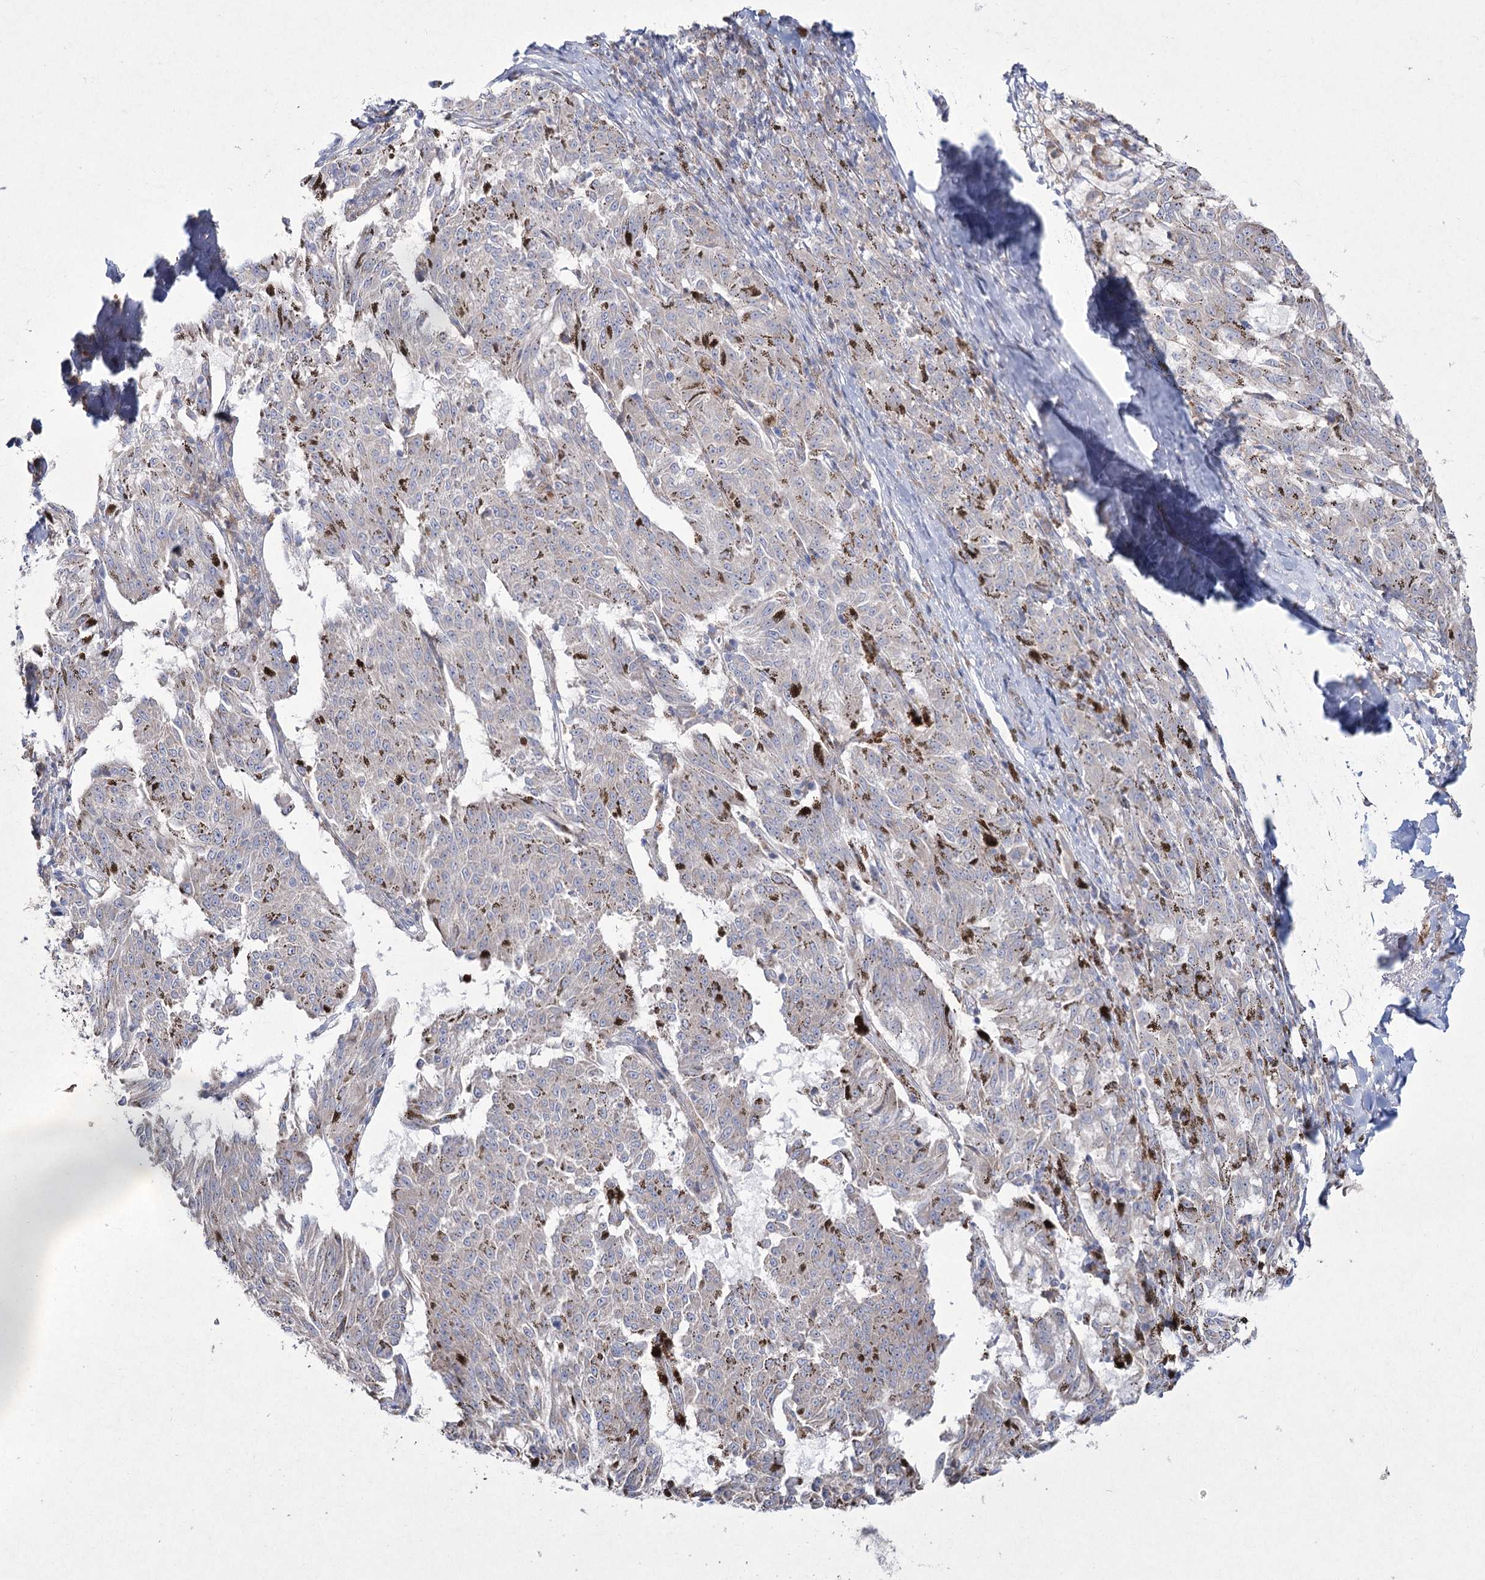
{"staining": {"intensity": "negative", "quantity": "none", "location": "none"}, "tissue": "melanoma", "cell_type": "Tumor cells", "image_type": "cancer", "snomed": [{"axis": "morphology", "description": "Malignant melanoma, NOS"}, {"axis": "topography", "description": "Skin"}], "caption": "A photomicrograph of melanoma stained for a protein shows no brown staining in tumor cells.", "gene": "NIPAL4", "patient": {"sex": "female", "age": 72}}